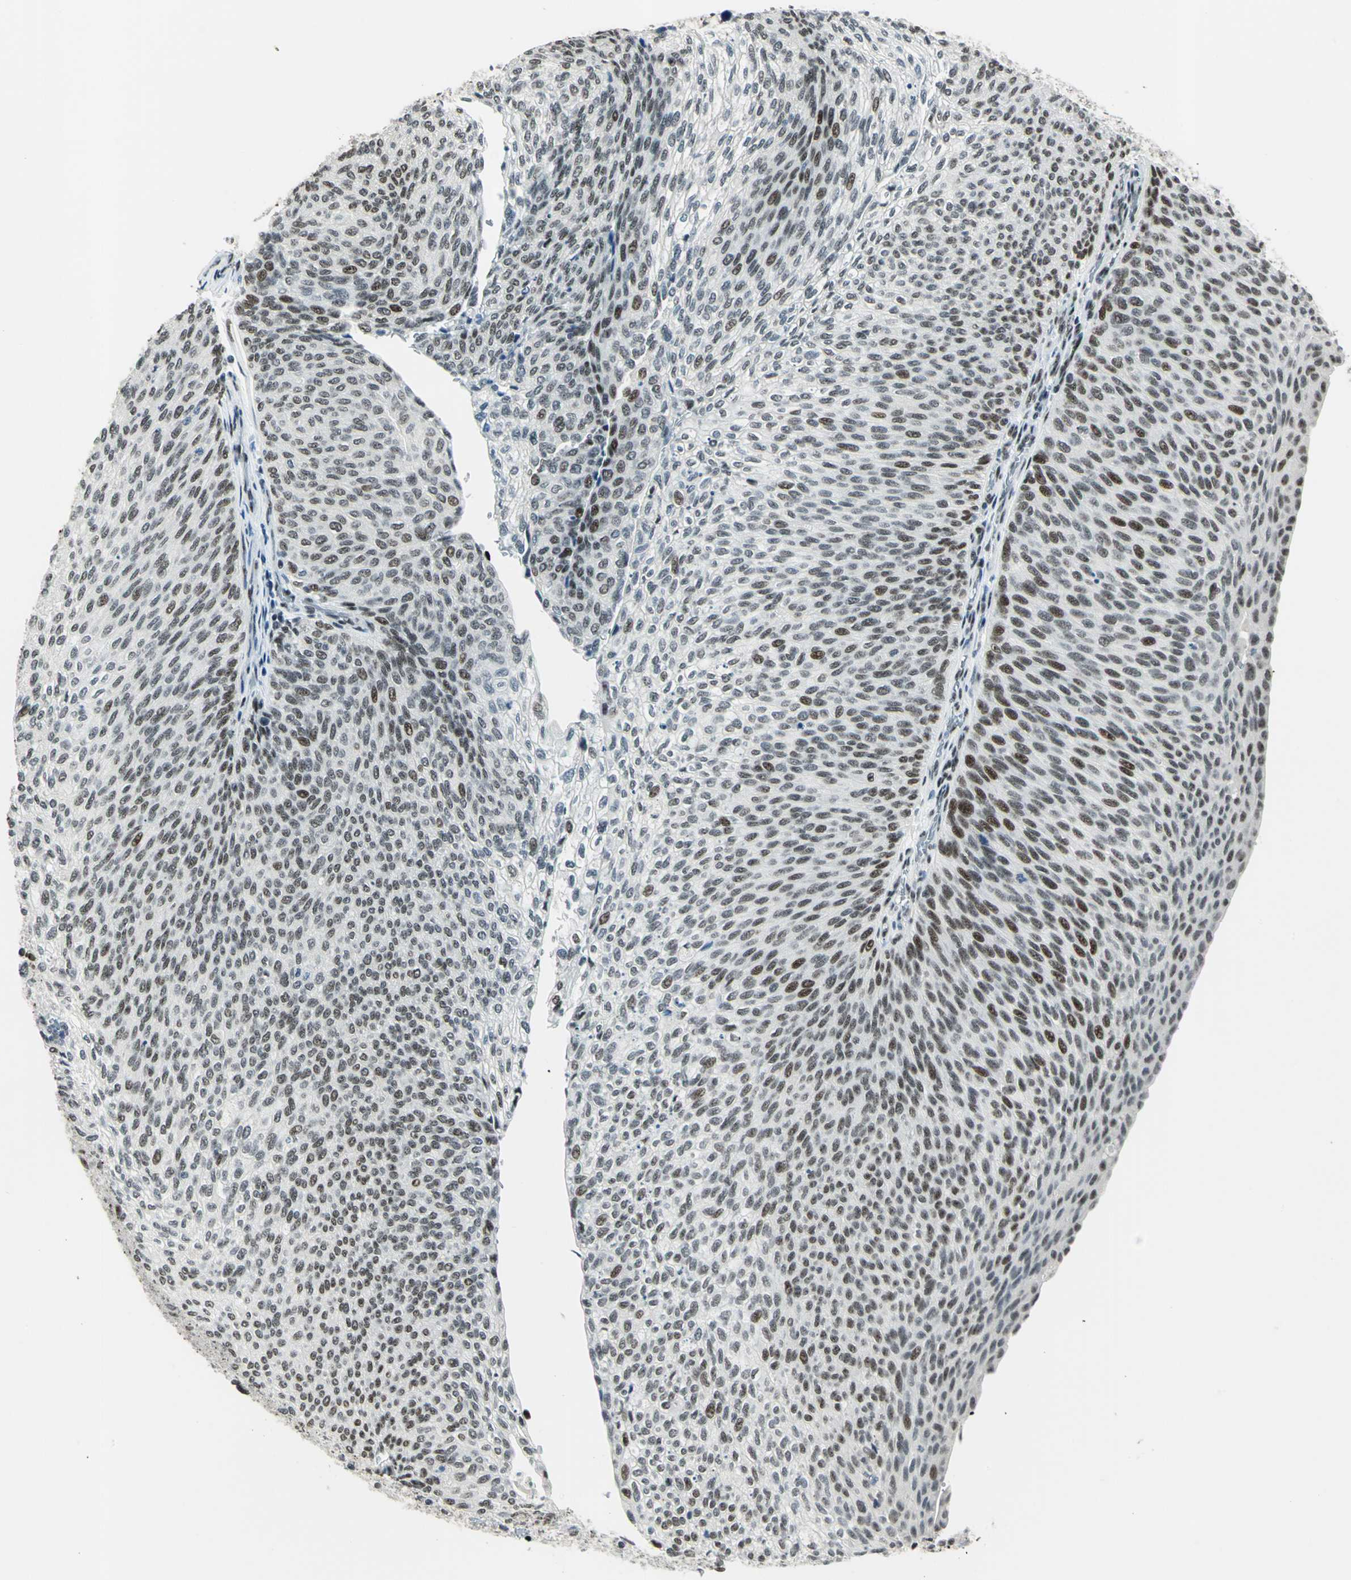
{"staining": {"intensity": "moderate", "quantity": ">75%", "location": "nuclear"}, "tissue": "urothelial cancer", "cell_type": "Tumor cells", "image_type": "cancer", "snomed": [{"axis": "morphology", "description": "Urothelial carcinoma, Low grade"}, {"axis": "topography", "description": "Urinary bladder"}], "caption": "Moderate nuclear protein positivity is identified in approximately >75% of tumor cells in urothelial carcinoma (low-grade).", "gene": "KAT6B", "patient": {"sex": "female", "age": 79}}